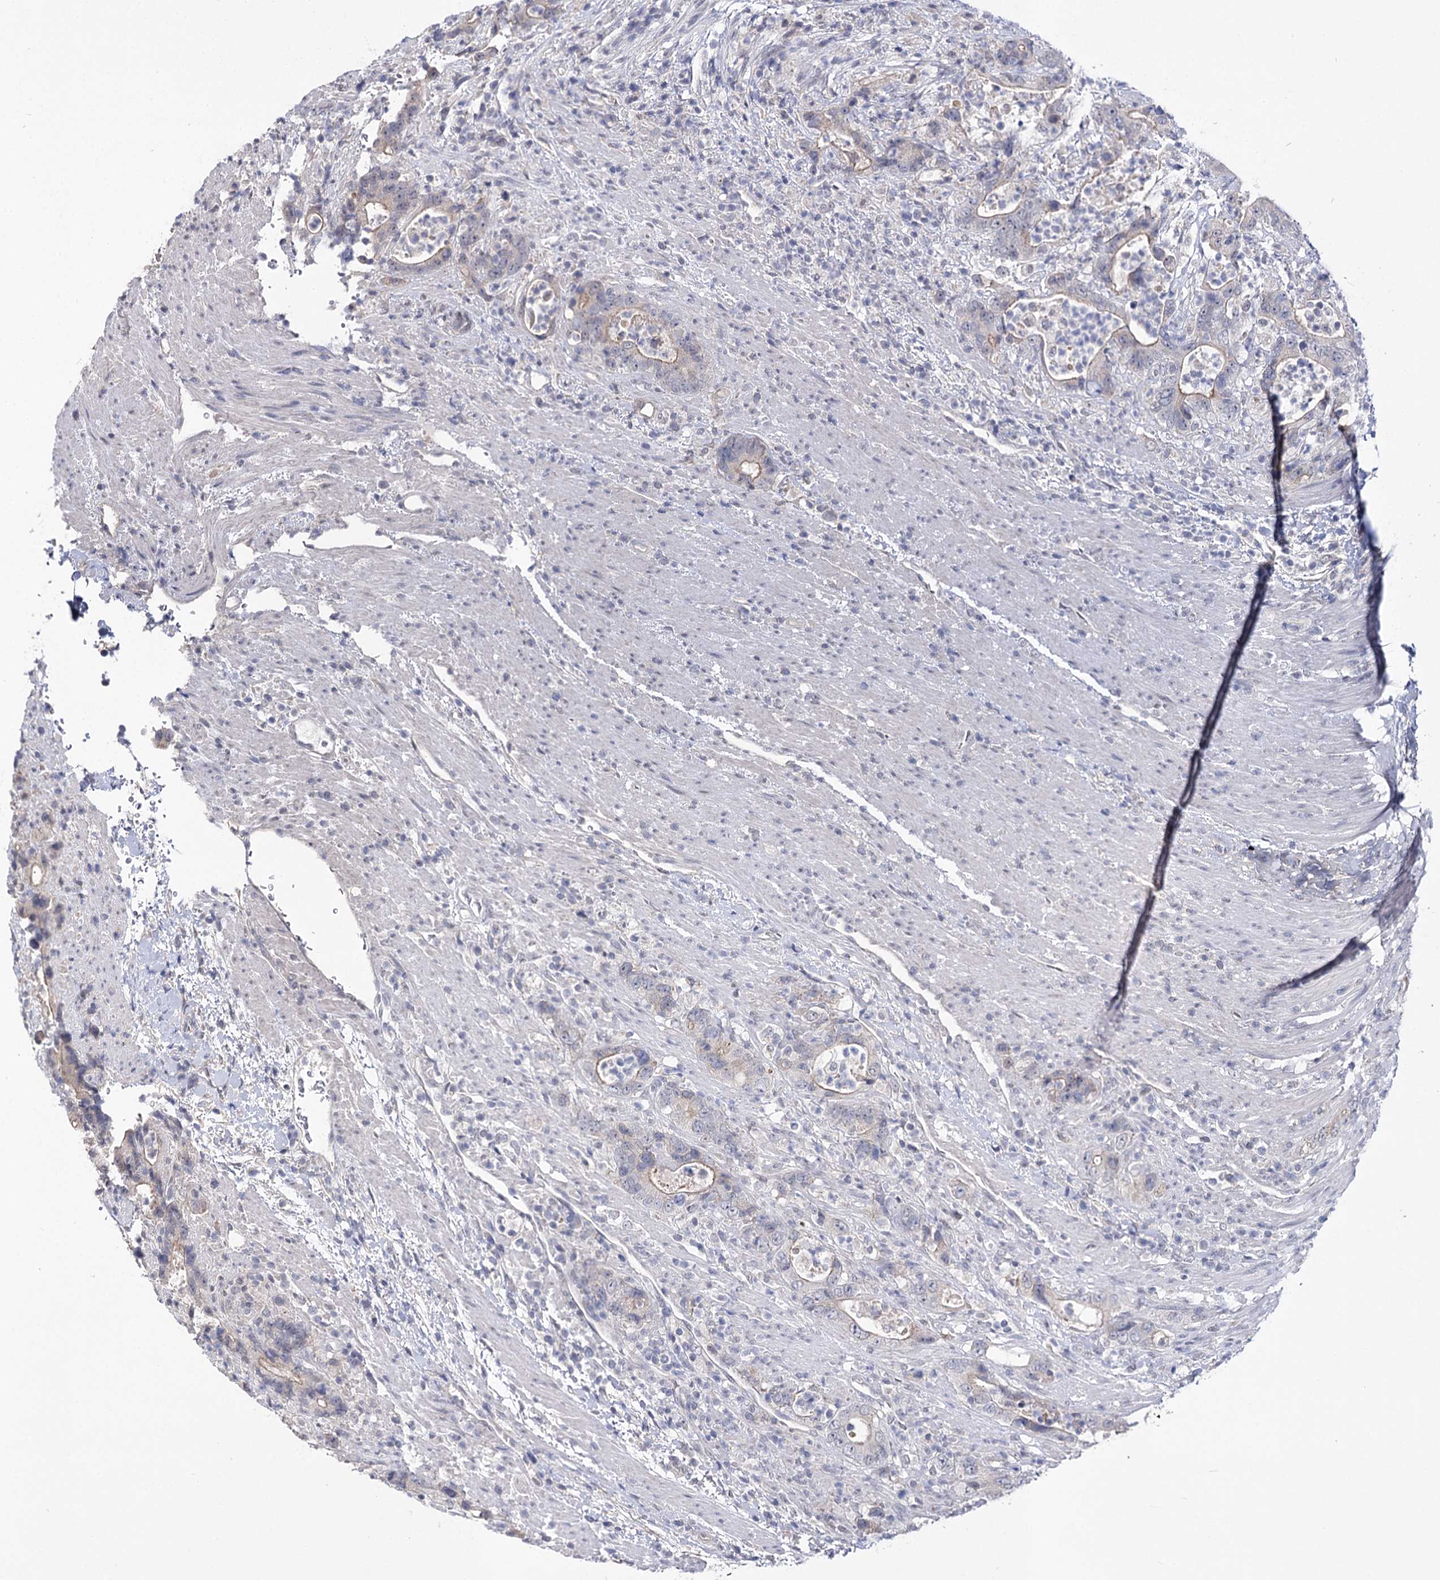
{"staining": {"intensity": "weak", "quantity": "<25%", "location": "cytoplasmic/membranous"}, "tissue": "colorectal cancer", "cell_type": "Tumor cells", "image_type": "cancer", "snomed": [{"axis": "morphology", "description": "Adenocarcinoma, NOS"}, {"axis": "topography", "description": "Colon"}], "caption": "This is an IHC image of colorectal cancer. There is no positivity in tumor cells.", "gene": "ATP10B", "patient": {"sex": "female", "age": 75}}